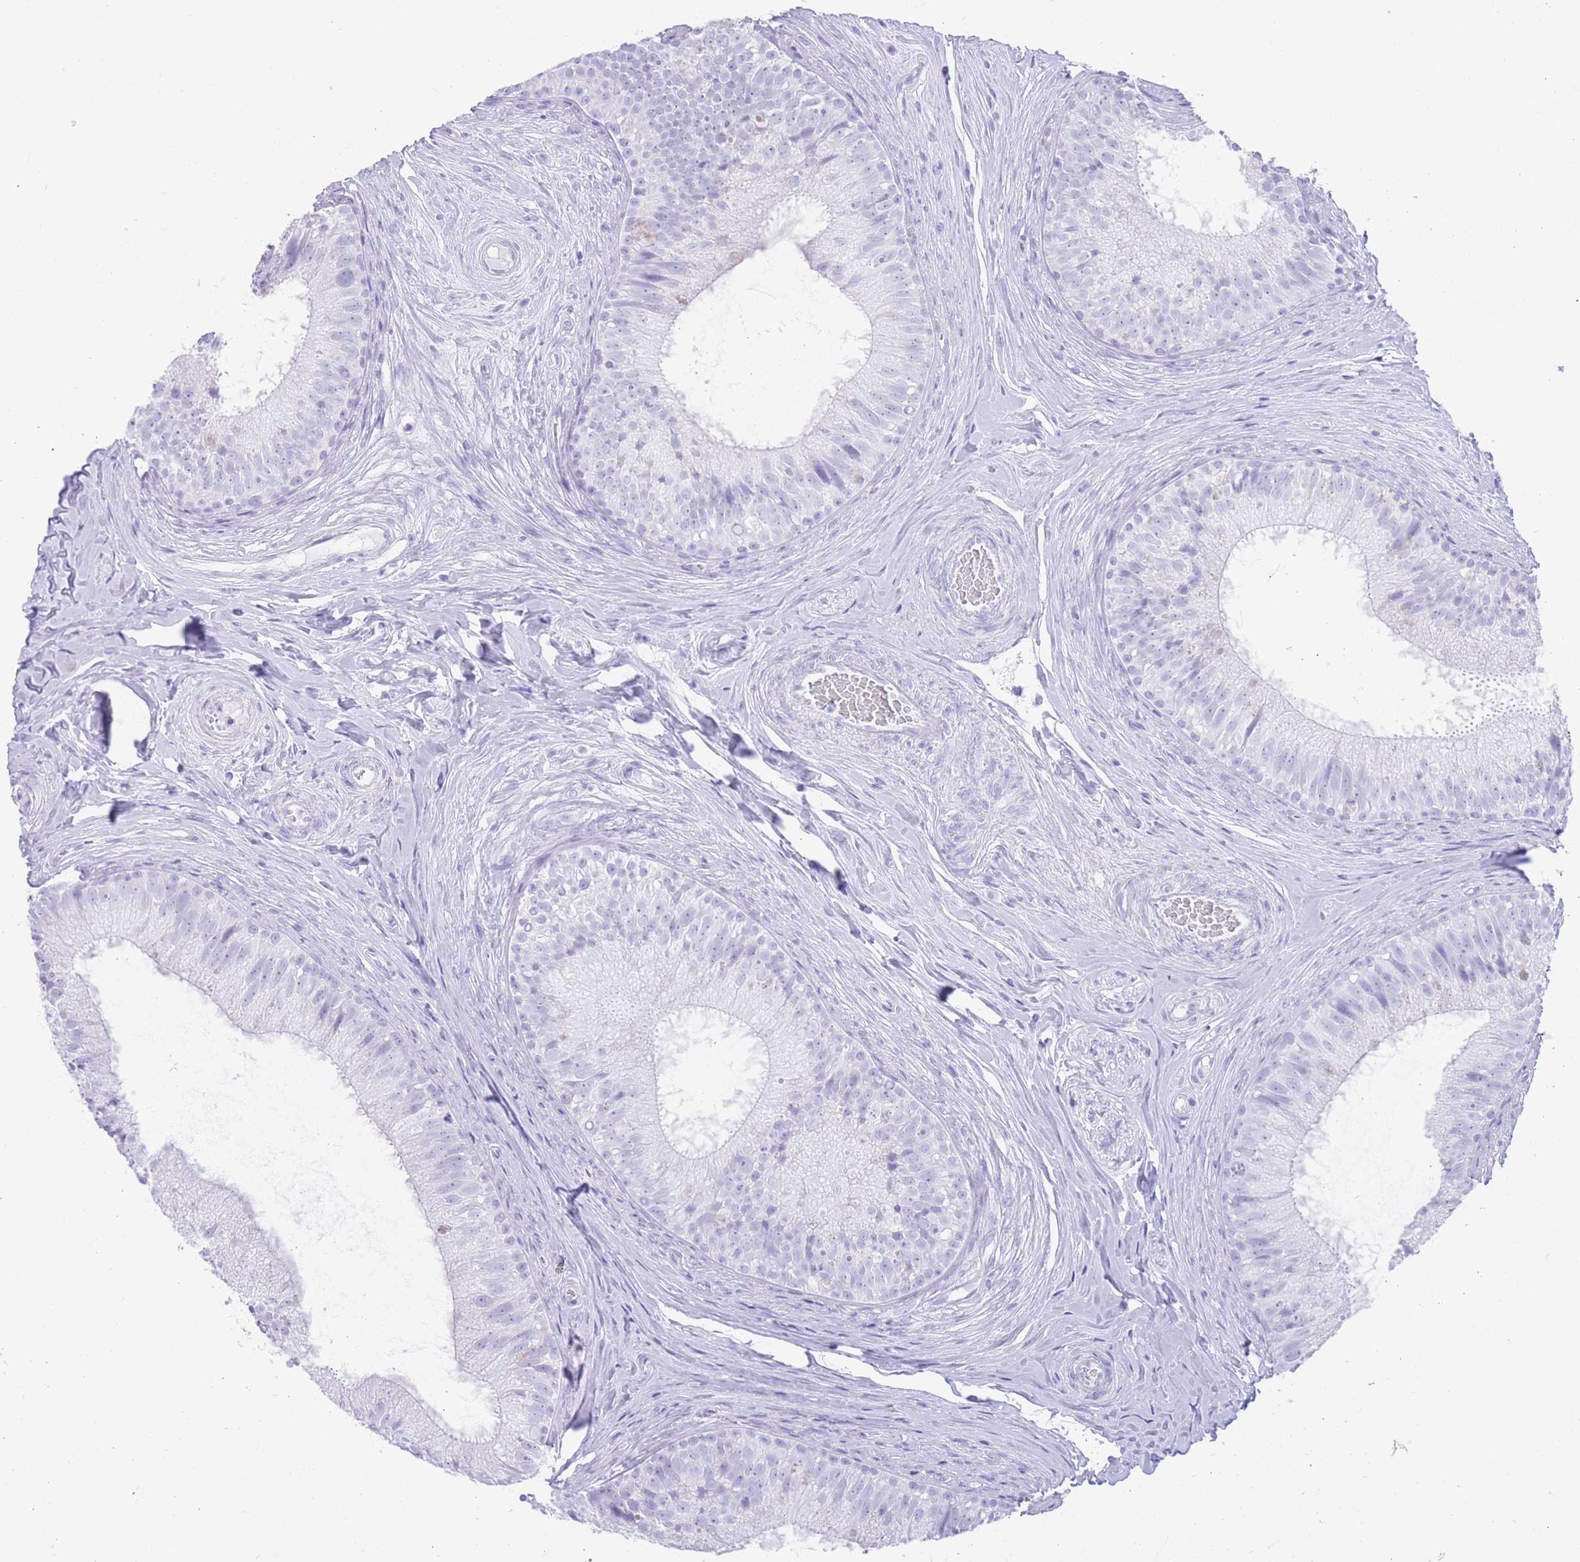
{"staining": {"intensity": "negative", "quantity": "none", "location": "none"}, "tissue": "epididymis", "cell_type": "Glandular cells", "image_type": "normal", "snomed": [{"axis": "morphology", "description": "Normal tissue, NOS"}, {"axis": "topography", "description": "Epididymis"}], "caption": "Immunohistochemical staining of normal human epididymis exhibits no significant expression in glandular cells. (Stains: DAB (3,3'-diaminobenzidine) IHC with hematoxylin counter stain, Microscopy: brightfield microscopy at high magnification).", "gene": "ELOA2", "patient": {"sex": "male", "age": 34}}